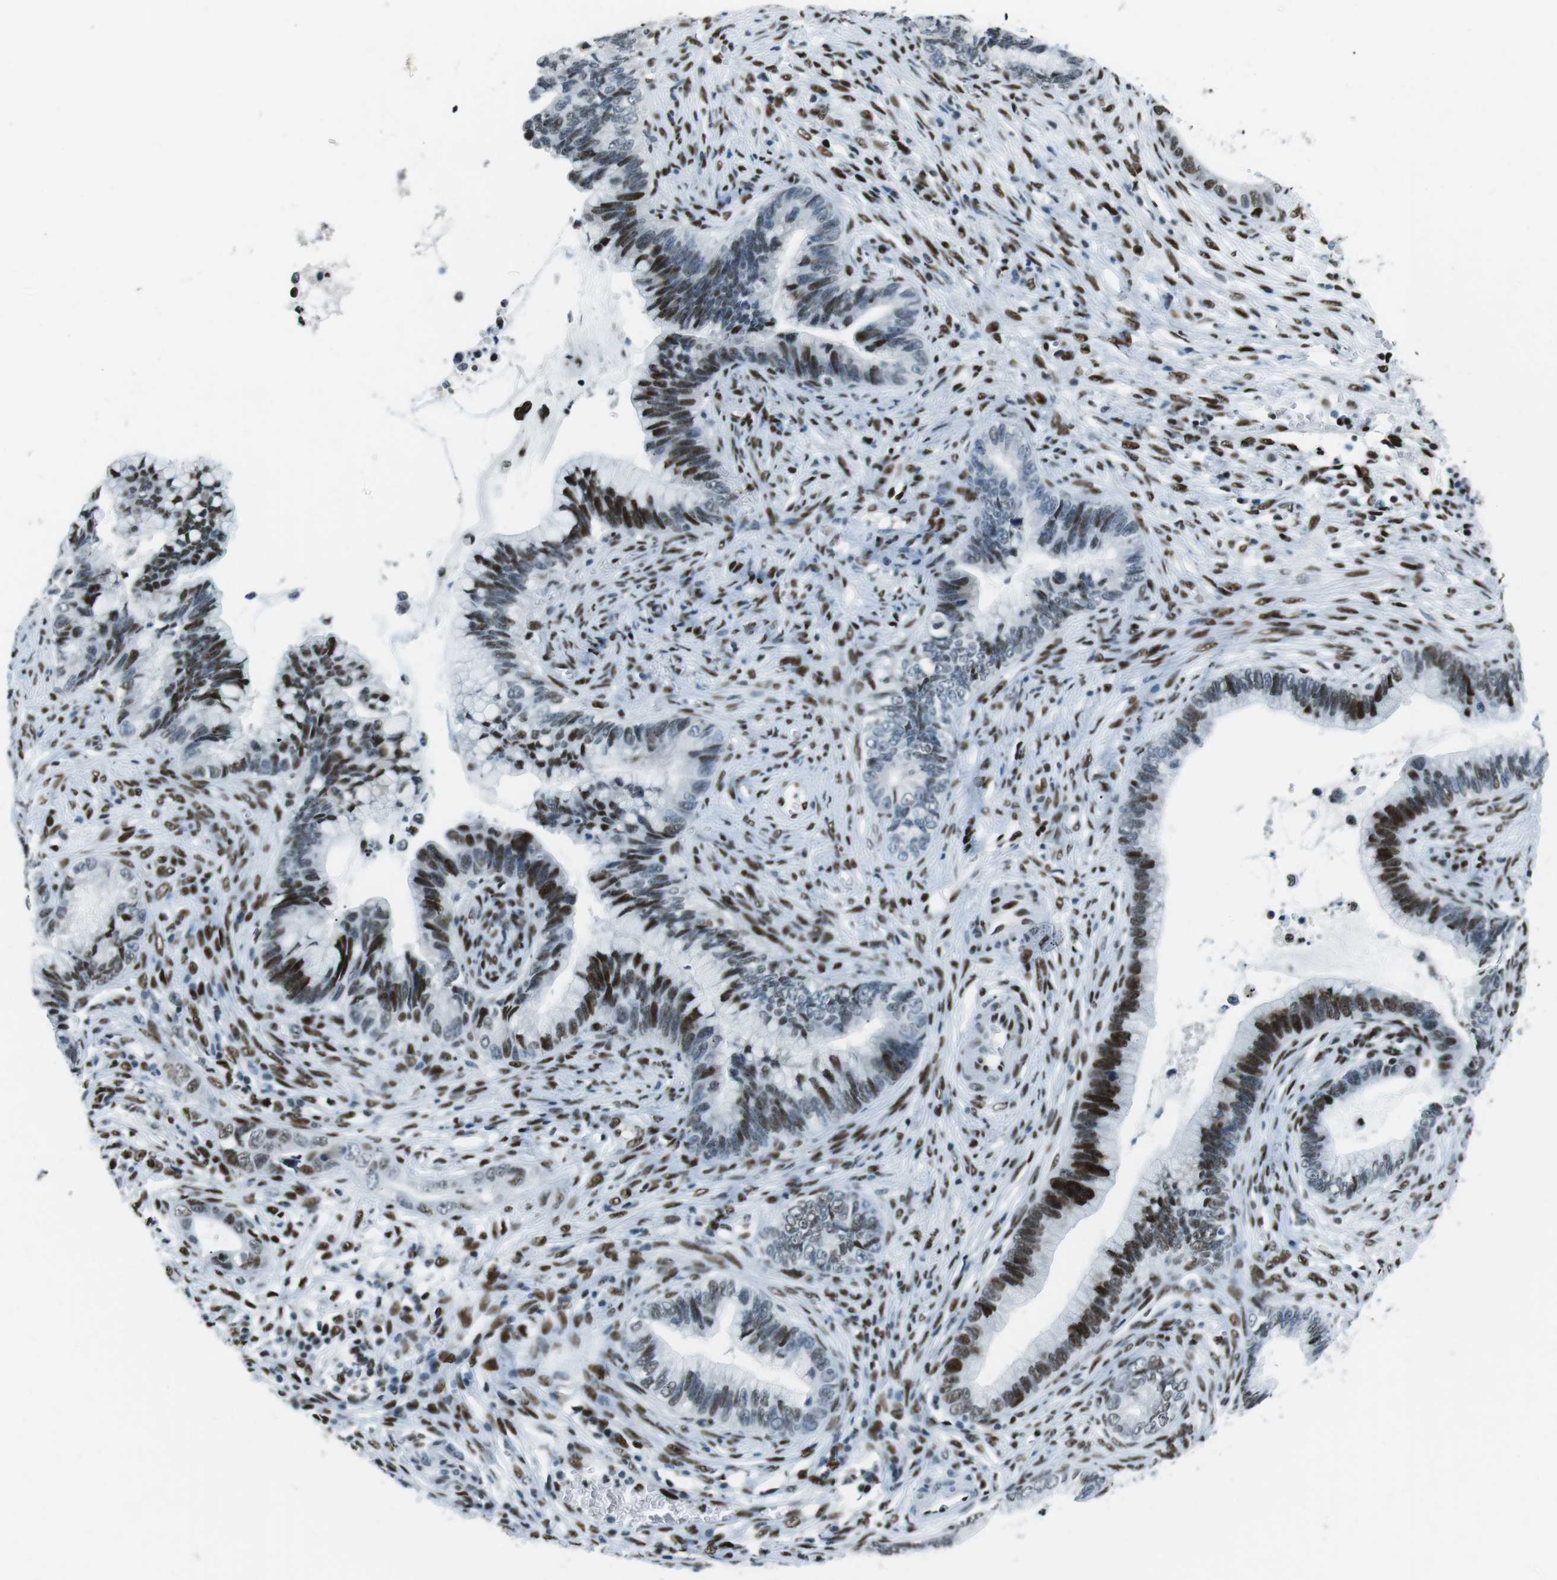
{"staining": {"intensity": "strong", "quantity": "25%-75%", "location": "nuclear"}, "tissue": "cervical cancer", "cell_type": "Tumor cells", "image_type": "cancer", "snomed": [{"axis": "morphology", "description": "Adenocarcinoma, NOS"}, {"axis": "topography", "description": "Cervix"}], "caption": "The image reveals staining of cervical adenocarcinoma, revealing strong nuclear protein expression (brown color) within tumor cells. Immunohistochemistry (ihc) stains the protein in brown and the nuclei are stained blue.", "gene": "PML", "patient": {"sex": "female", "age": 44}}